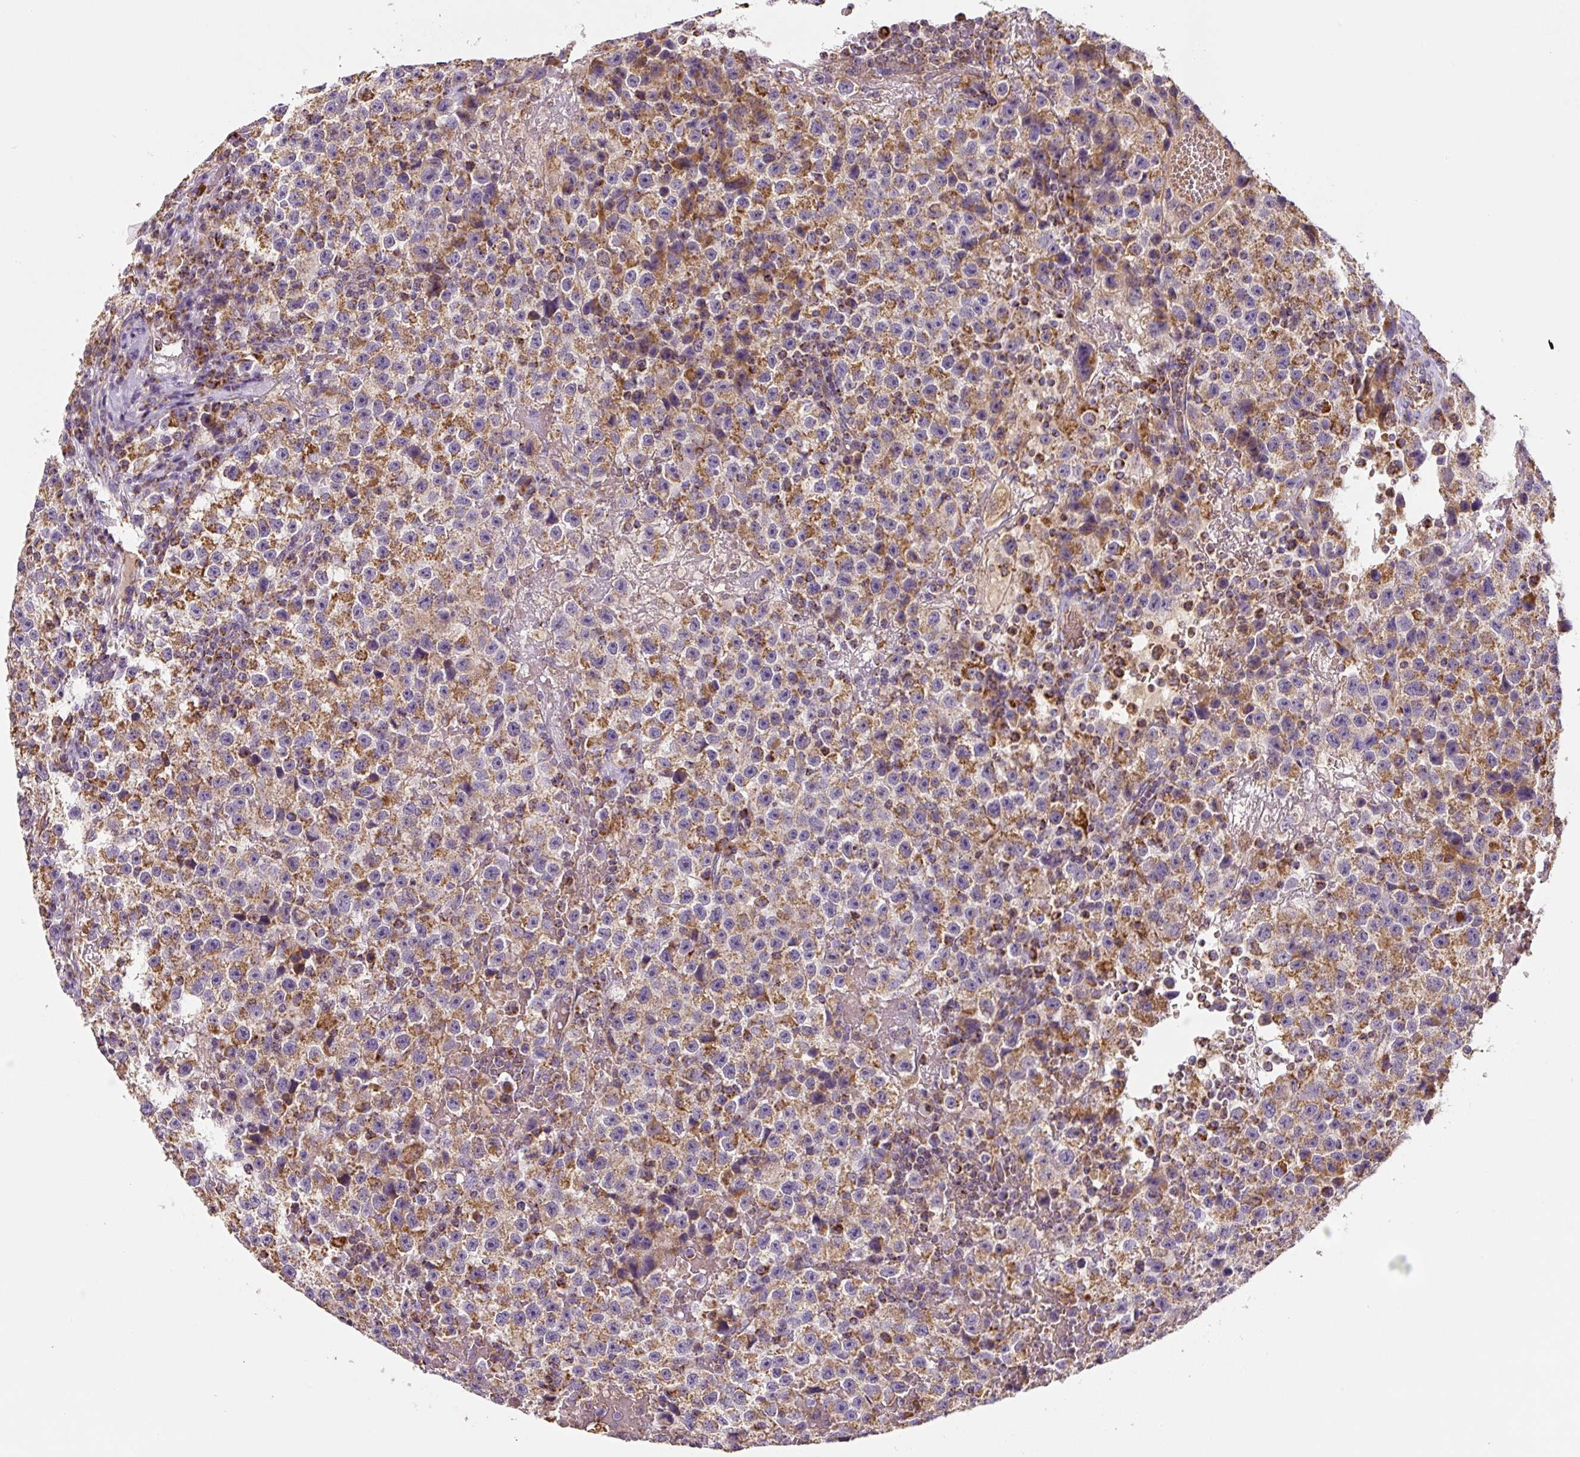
{"staining": {"intensity": "moderate", "quantity": ">75%", "location": "cytoplasmic/membranous"}, "tissue": "testis cancer", "cell_type": "Tumor cells", "image_type": "cancer", "snomed": [{"axis": "morphology", "description": "Seminoma, NOS"}, {"axis": "topography", "description": "Testis"}], "caption": "Immunohistochemistry (IHC) image of testis cancer (seminoma) stained for a protein (brown), which reveals medium levels of moderate cytoplasmic/membranous expression in about >75% of tumor cells.", "gene": "MT-CO2", "patient": {"sex": "male", "age": 22}}